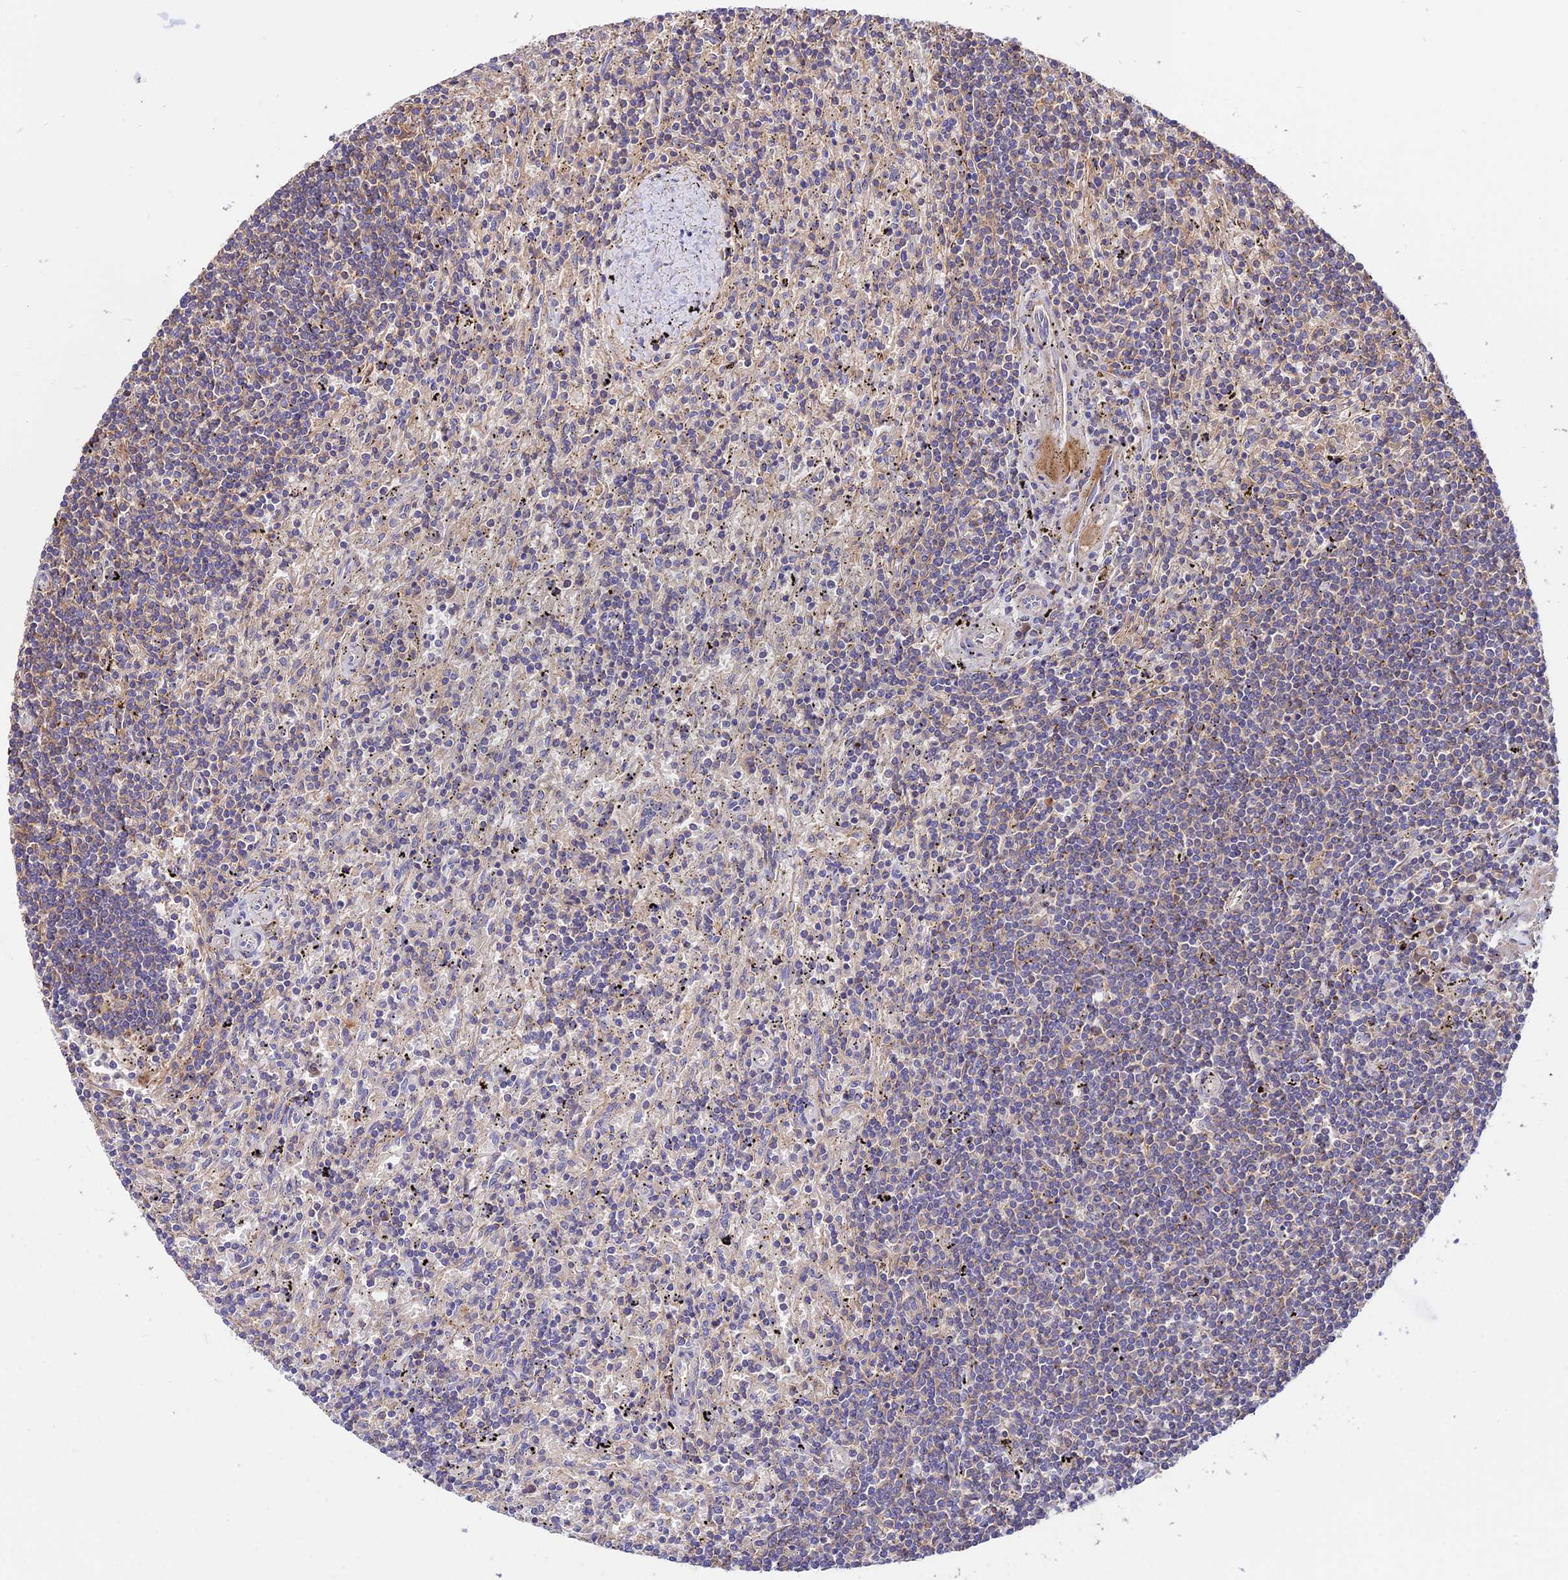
{"staining": {"intensity": "weak", "quantity": "<25%", "location": "cytoplasmic/membranous"}, "tissue": "lymphoma", "cell_type": "Tumor cells", "image_type": "cancer", "snomed": [{"axis": "morphology", "description": "Malignant lymphoma, non-Hodgkin's type, Low grade"}, {"axis": "topography", "description": "Spleen"}], "caption": "Lymphoma was stained to show a protein in brown. There is no significant positivity in tumor cells.", "gene": "PYM1", "patient": {"sex": "male", "age": 76}}